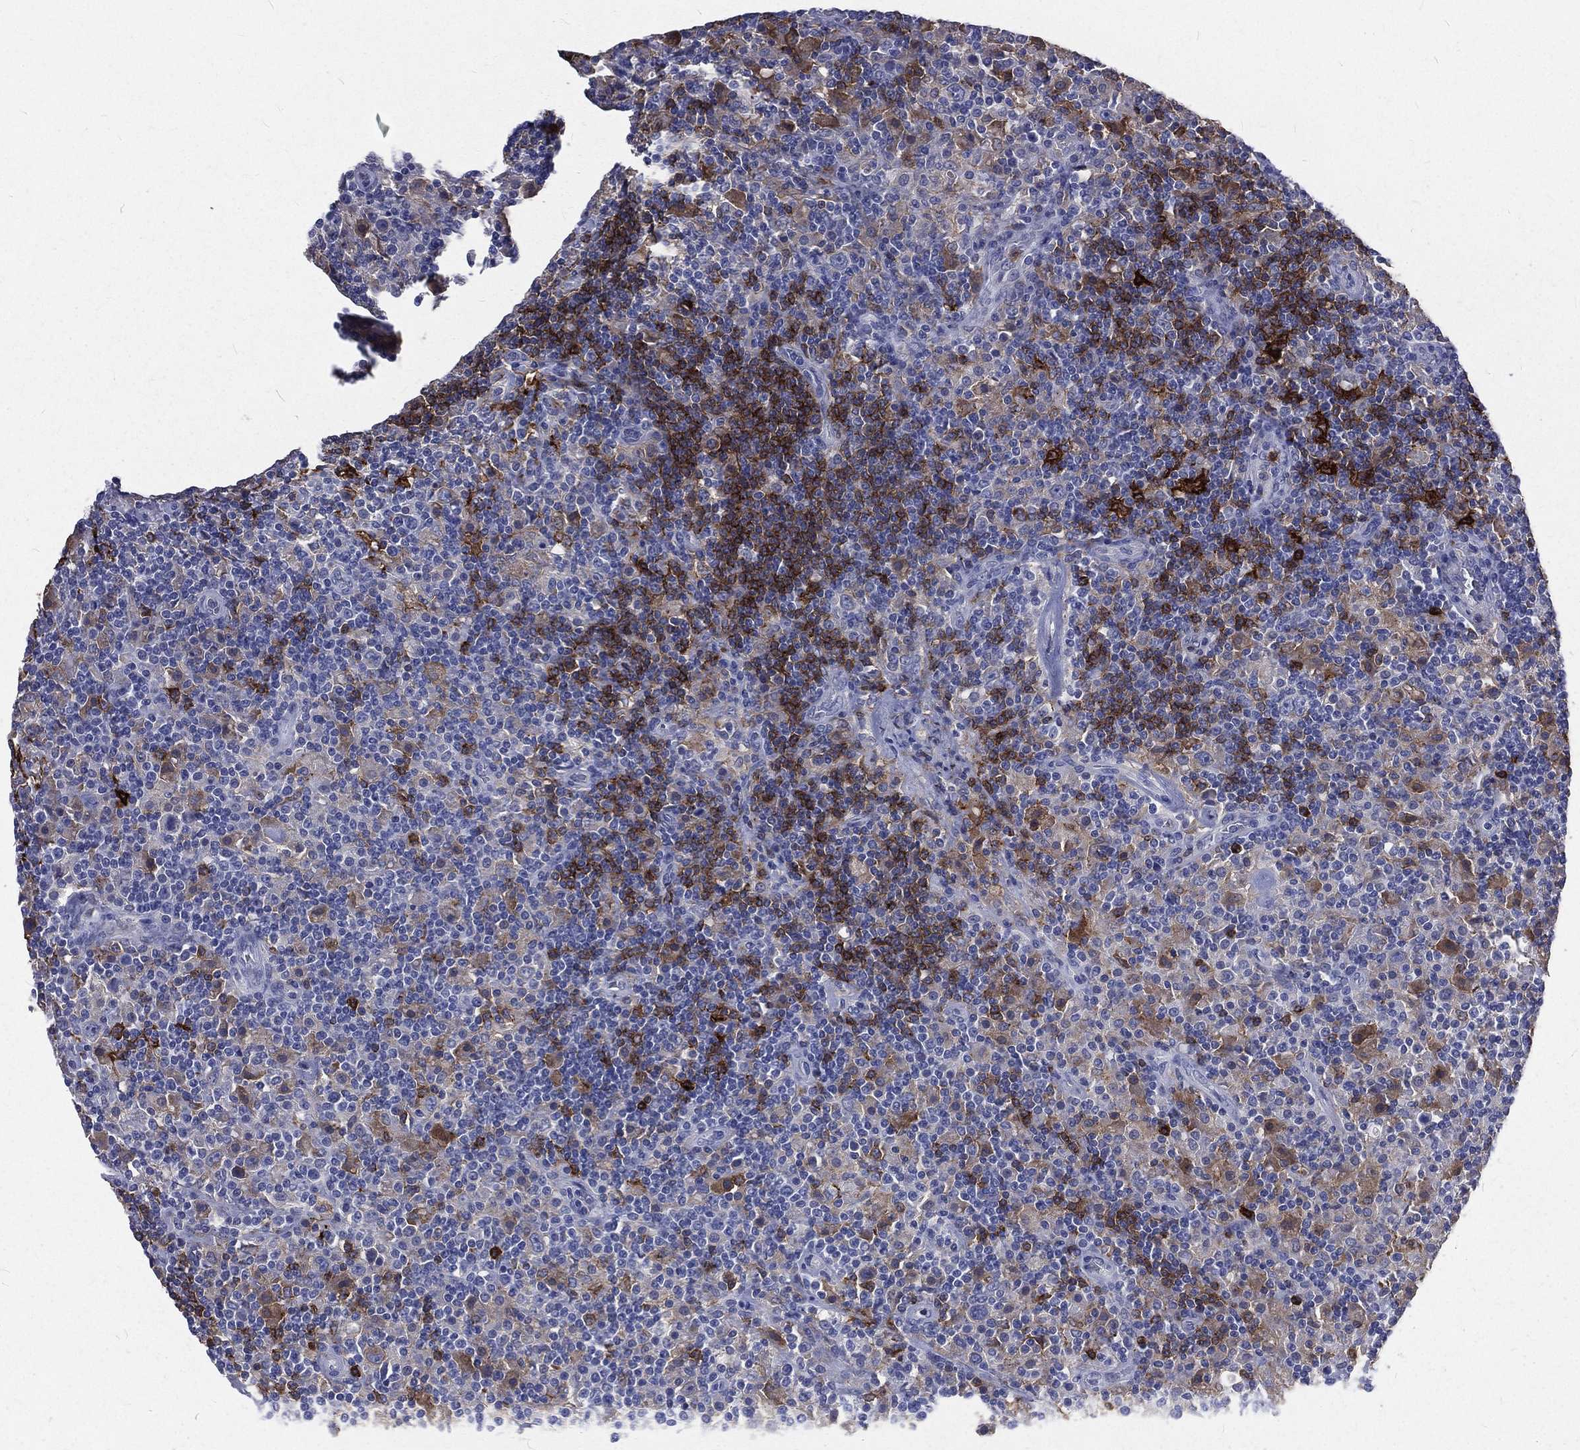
{"staining": {"intensity": "negative", "quantity": "none", "location": "none"}, "tissue": "lymphoma", "cell_type": "Tumor cells", "image_type": "cancer", "snomed": [{"axis": "morphology", "description": "Hodgkin's disease, NOS"}, {"axis": "topography", "description": "Lymph node"}], "caption": "Histopathology image shows no protein staining in tumor cells of lymphoma tissue.", "gene": "BASP1", "patient": {"sex": "male", "age": 70}}